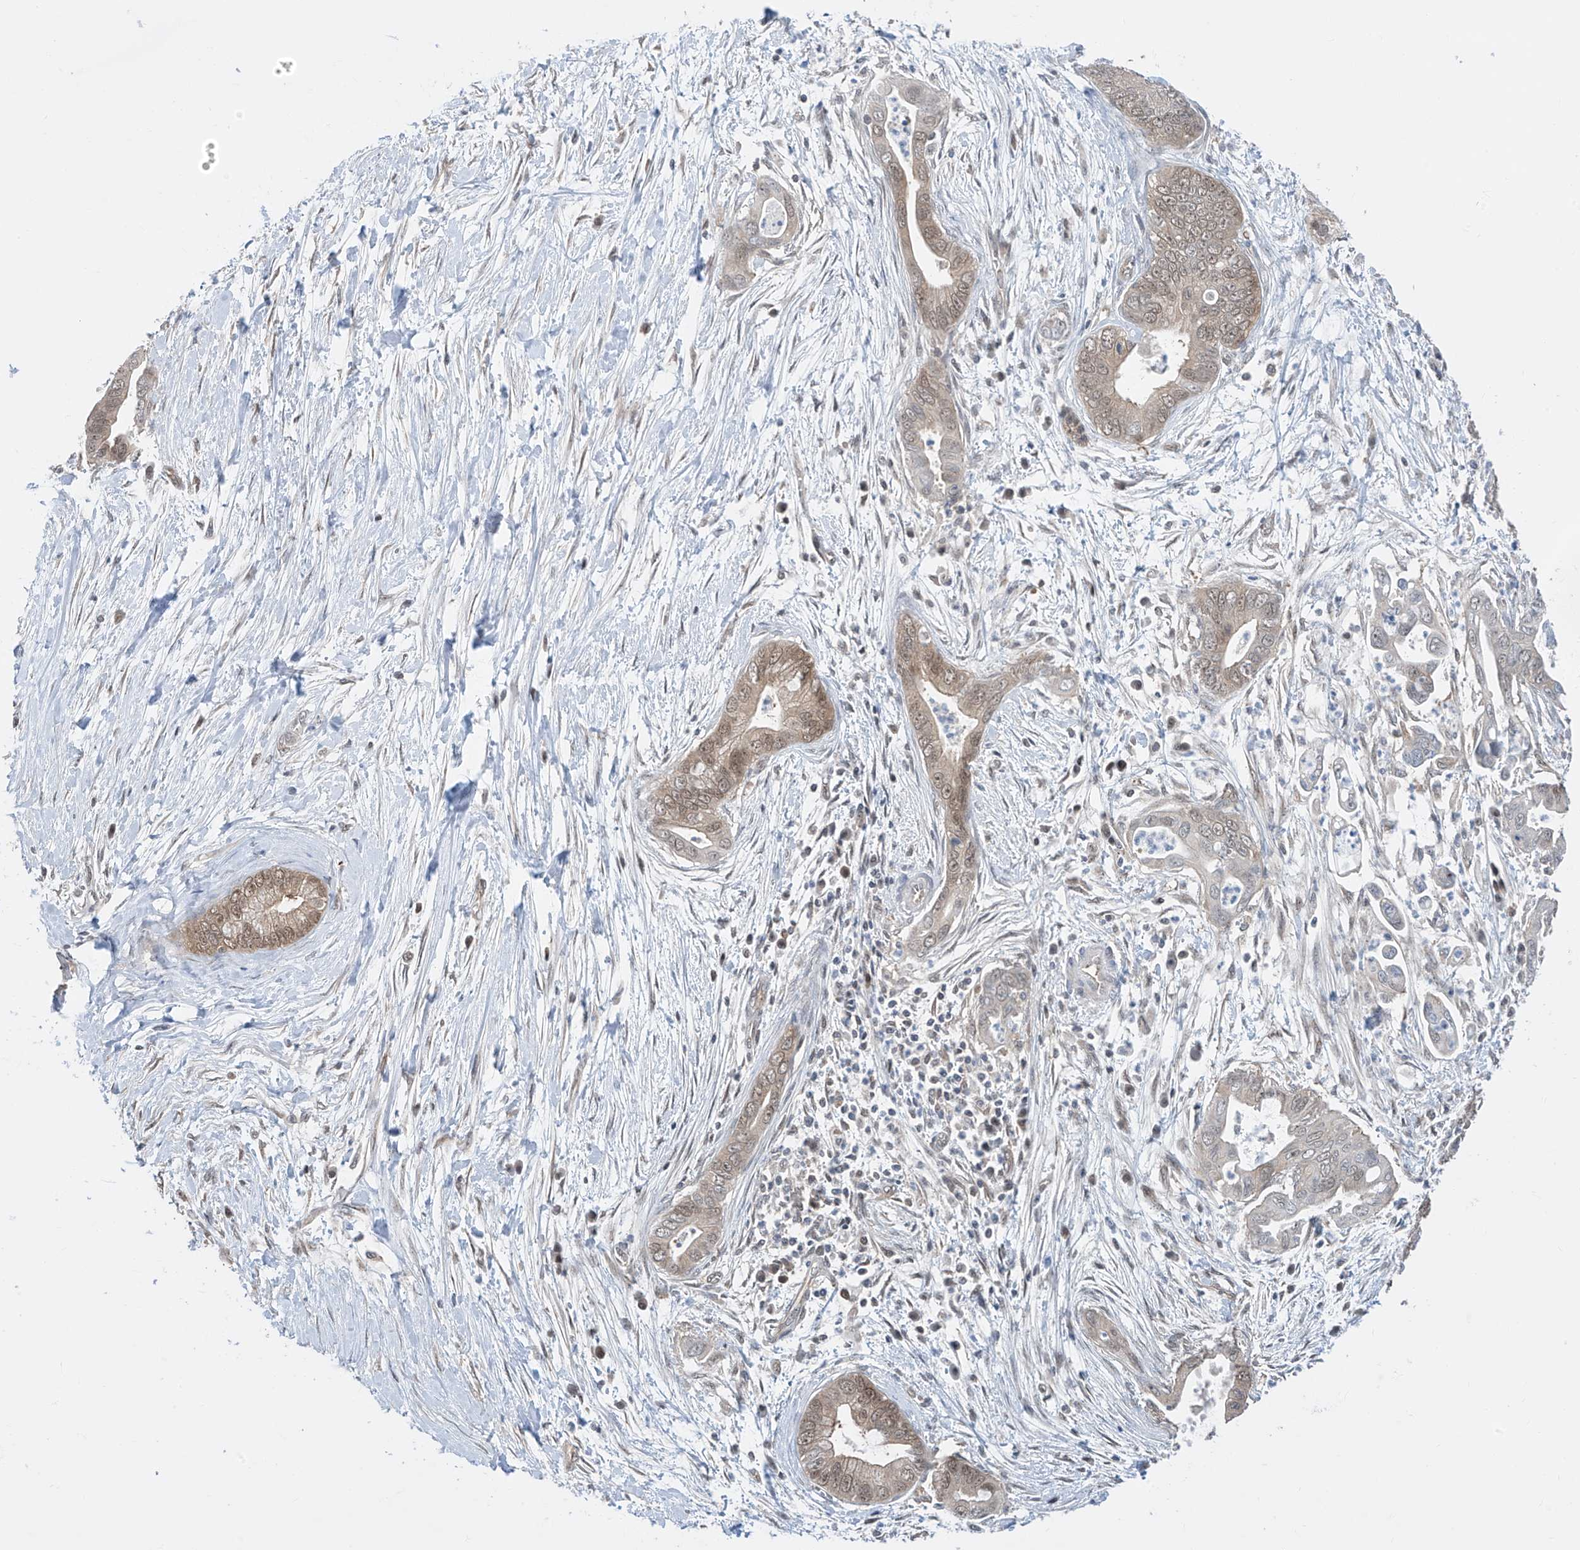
{"staining": {"intensity": "weak", "quantity": "25%-75%", "location": "cytoplasmic/membranous,nuclear"}, "tissue": "pancreatic cancer", "cell_type": "Tumor cells", "image_type": "cancer", "snomed": [{"axis": "morphology", "description": "Adenocarcinoma, NOS"}, {"axis": "topography", "description": "Pancreas"}], "caption": "Immunohistochemical staining of human pancreatic cancer (adenocarcinoma) shows low levels of weak cytoplasmic/membranous and nuclear protein positivity in approximately 25%-75% of tumor cells.", "gene": "TTC38", "patient": {"sex": "male", "age": 75}}